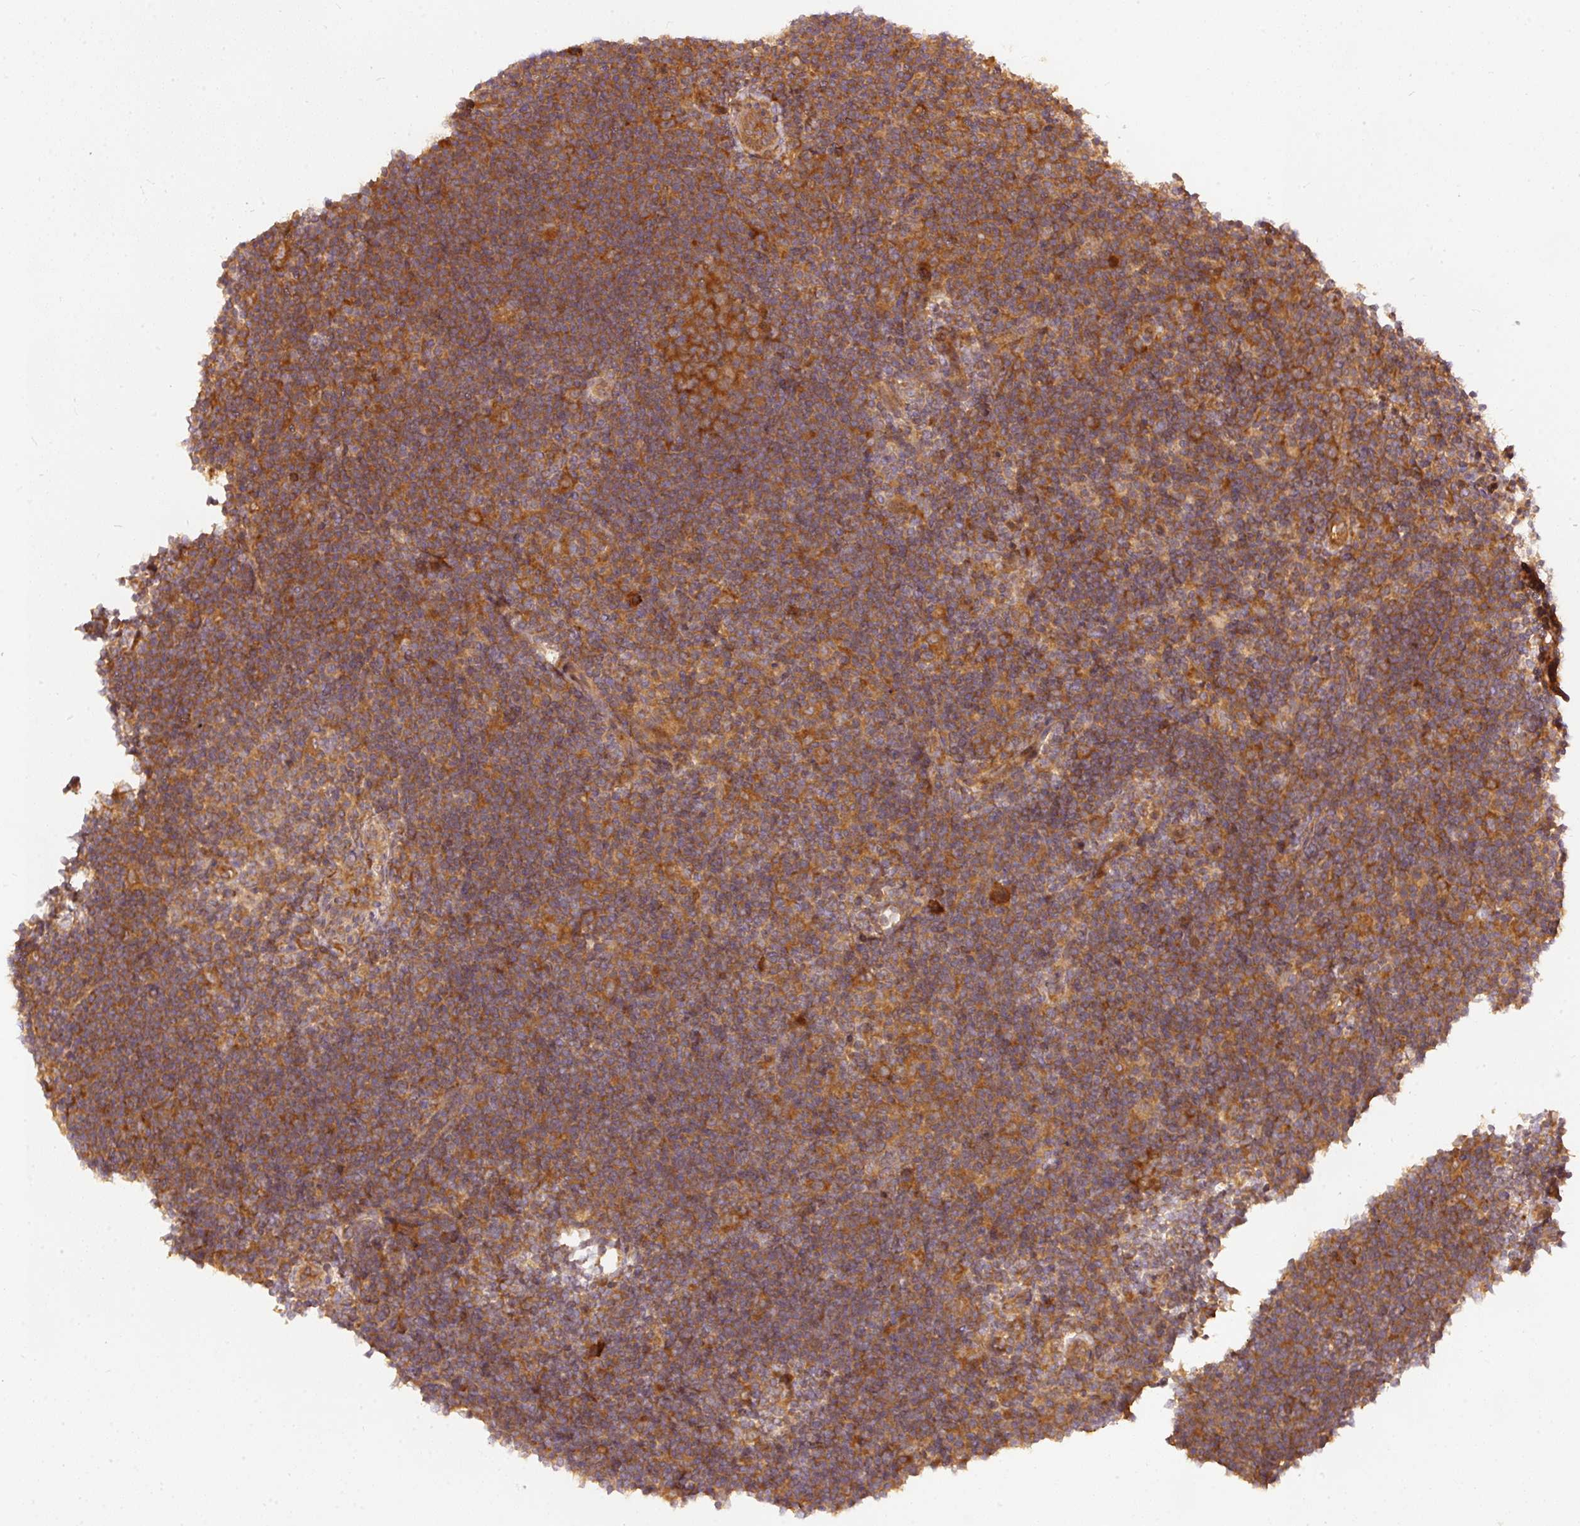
{"staining": {"intensity": "moderate", "quantity": ">75%", "location": "cytoplasmic/membranous"}, "tissue": "lymphoma", "cell_type": "Tumor cells", "image_type": "cancer", "snomed": [{"axis": "morphology", "description": "Hodgkin's disease, NOS"}, {"axis": "topography", "description": "Lymph node"}], "caption": "Immunohistochemistry photomicrograph of human Hodgkin's disease stained for a protein (brown), which demonstrates medium levels of moderate cytoplasmic/membranous expression in about >75% of tumor cells.", "gene": "EIF3B", "patient": {"sex": "female", "age": 57}}